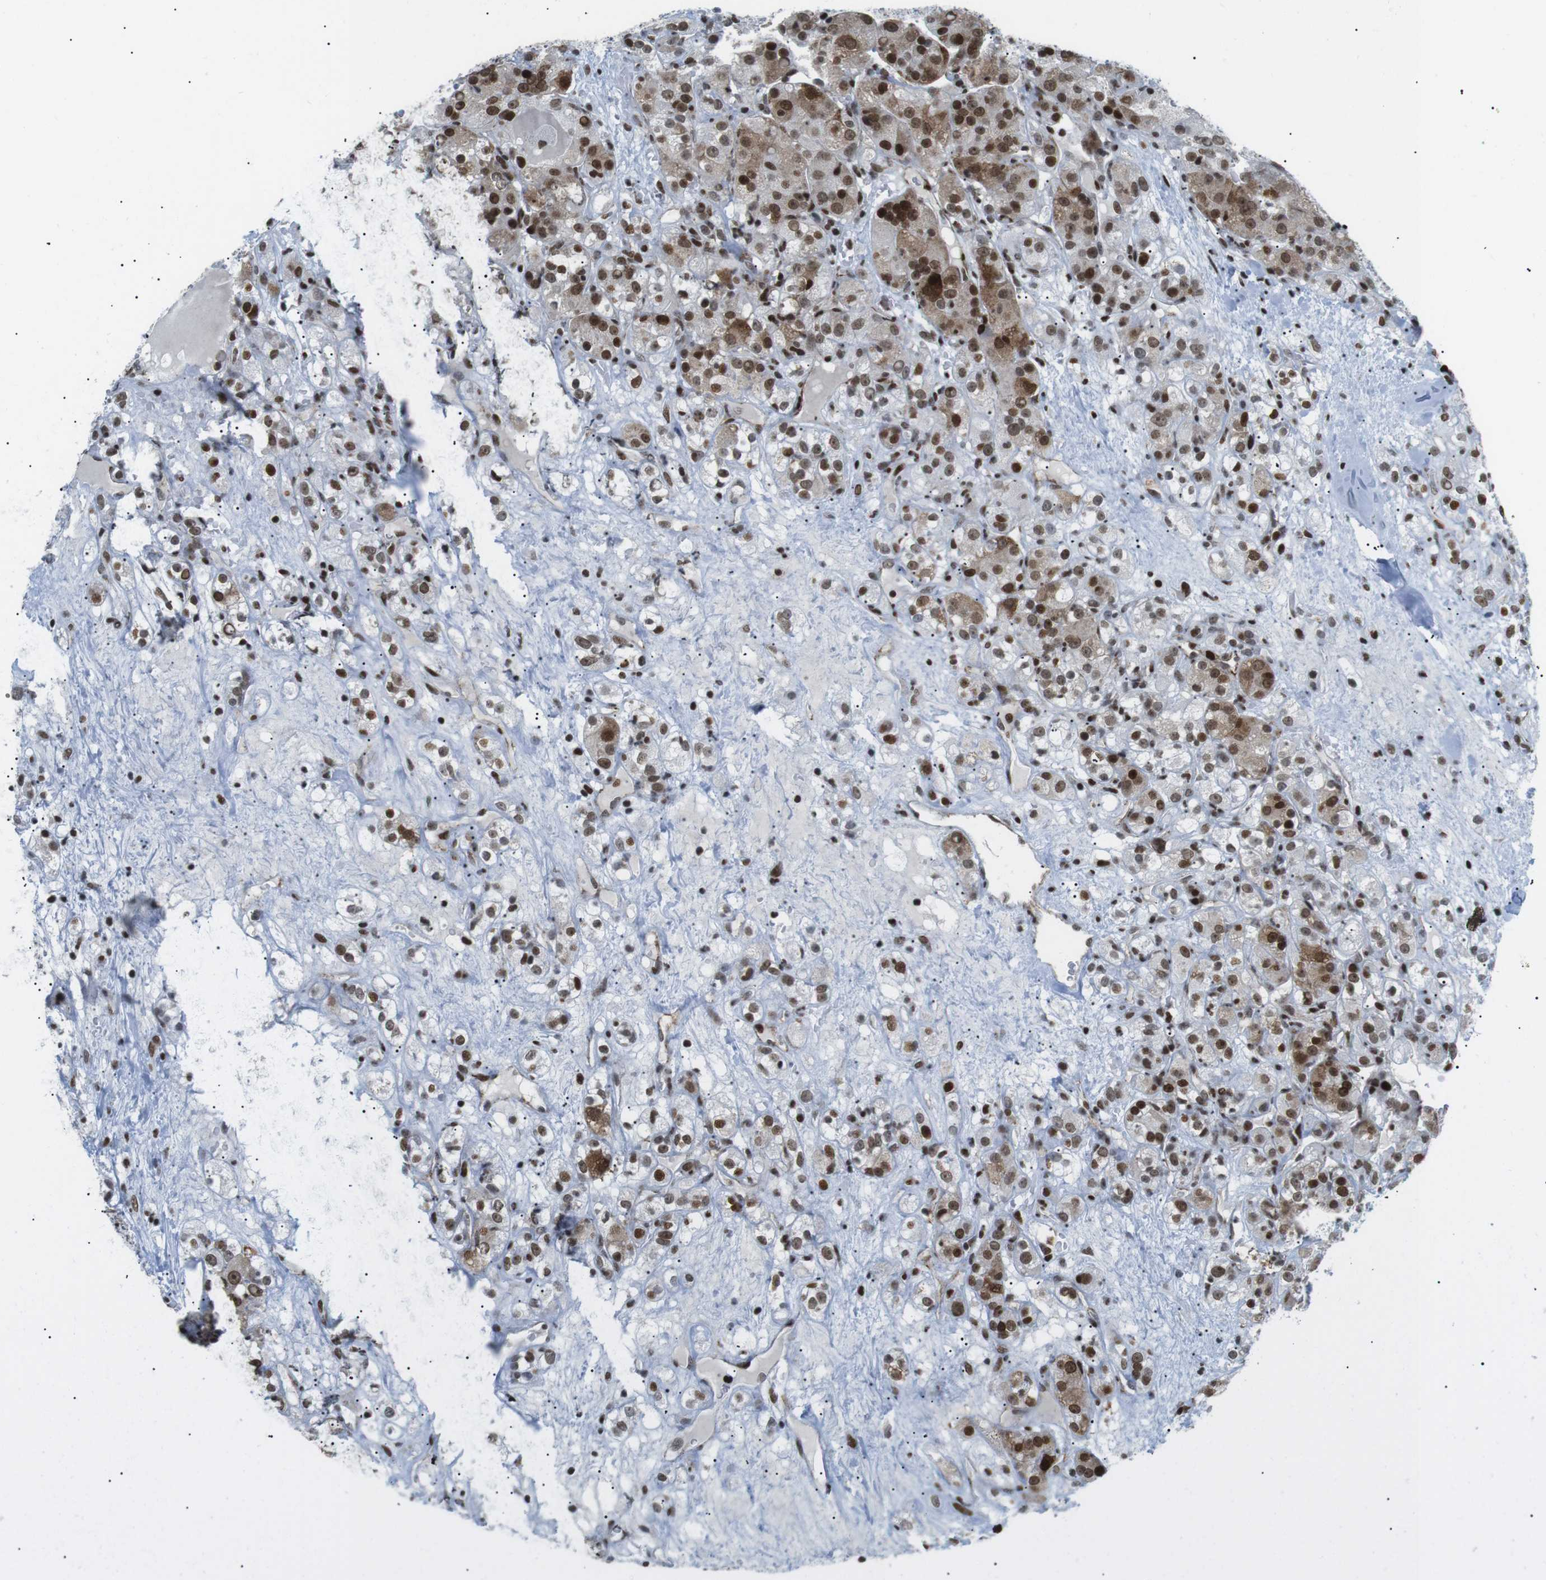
{"staining": {"intensity": "strong", "quantity": ">75%", "location": "cytoplasmic/membranous,nuclear"}, "tissue": "renal cancer", "cell_type": "Tumor cells", "image_type": "cancer", "snomed": [{"axis": "morphology", "description": "Normal tissue, NOS"}, {"axis": "morphology", "description": "Adenocarcinoma, NOS"}, {"axis": "topography", "description": "Kidney"}], "caption": "Immunohistochemical staining of human renal adenocarcinoma shows high levels of strong cytoplasmic/membranous and nuclear staining in approximately >75% of tumor cells.", "gene": "ARID1A", "patient": {"sex": "male", "age": 61}}